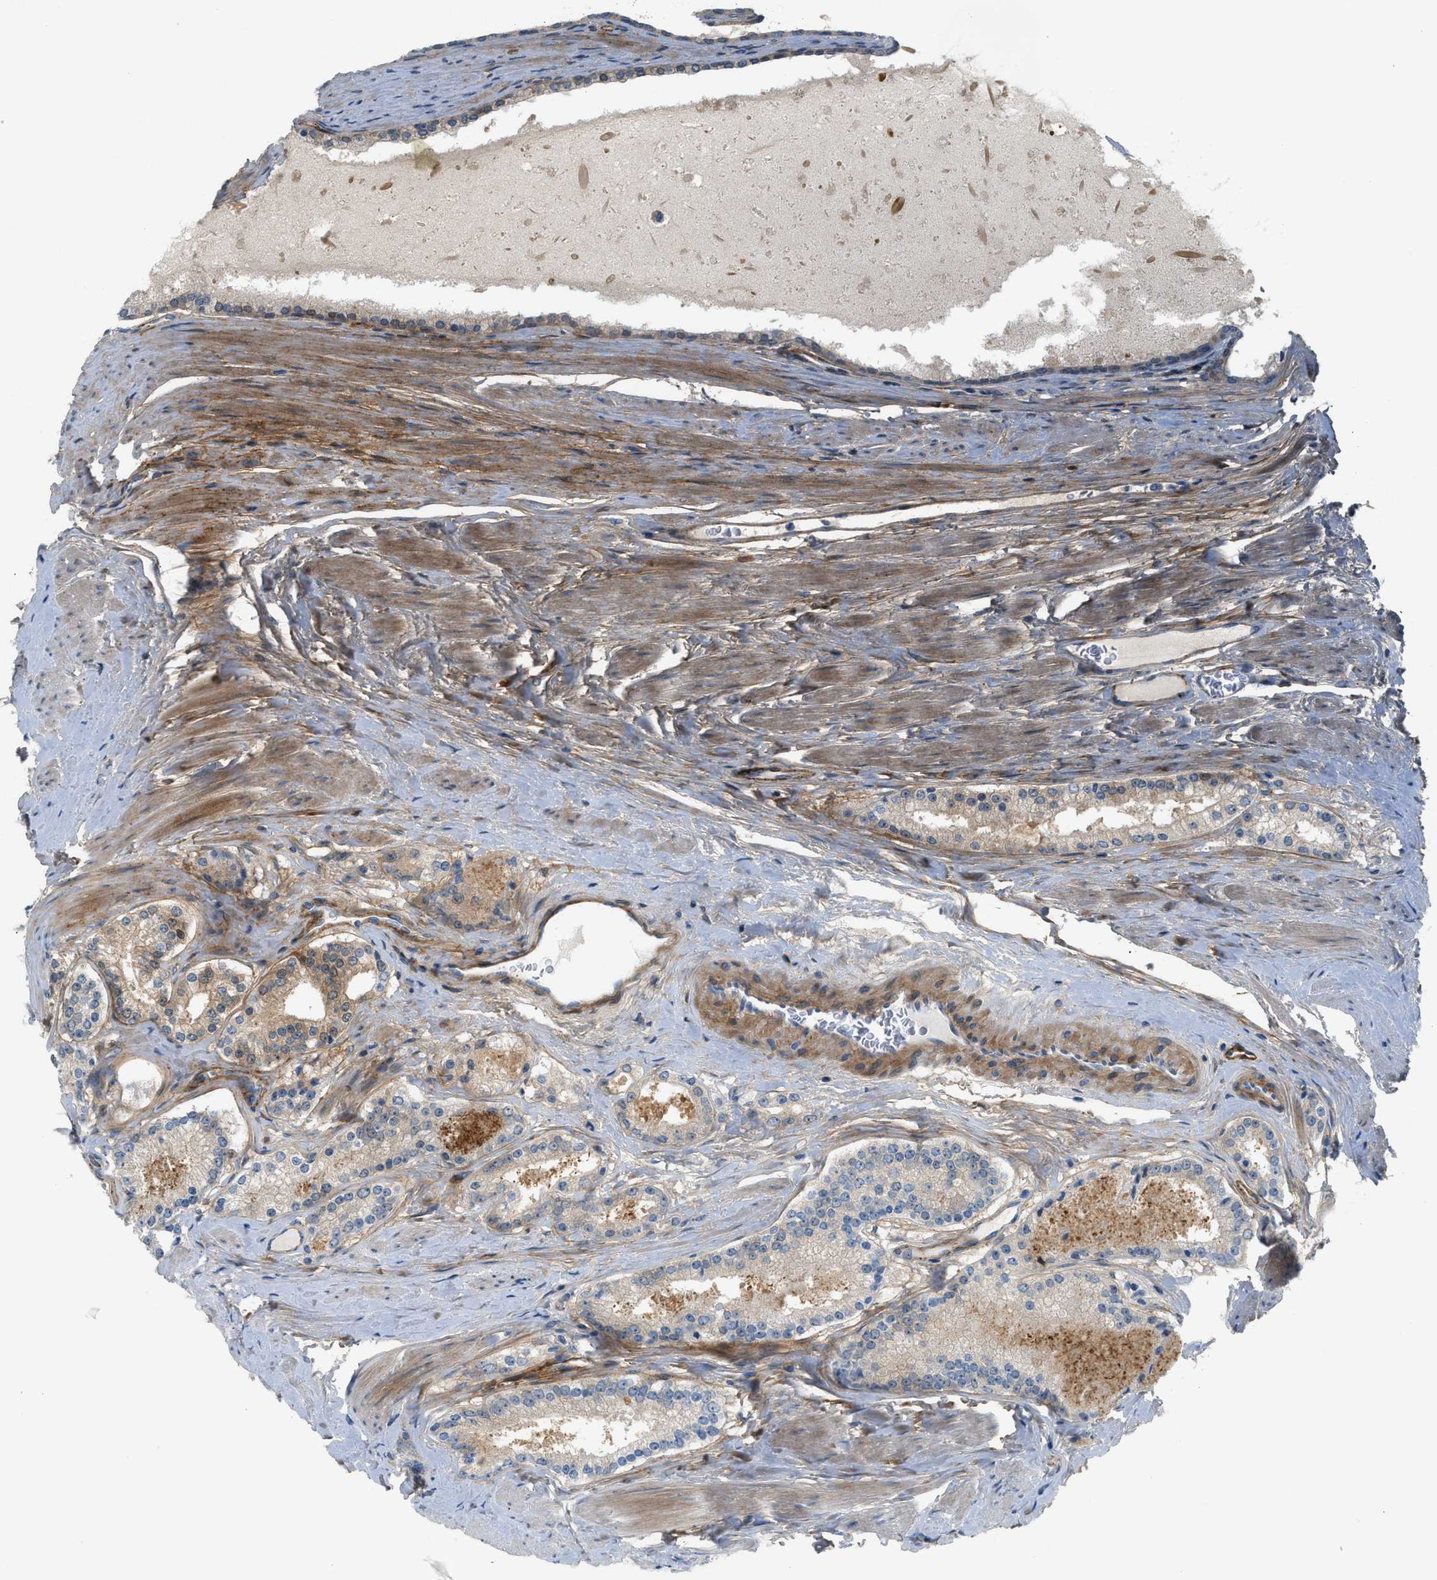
{"staining": {"intensity": "weak", "quantity": ">75%", "location": "cytoplasmic/membranous"}, "tissue": "prostate cancer", "cell_type": "Tumor cells", "image_type": "cancer", "snomed": [{"axis": "morphology", "description": "Adenocarcinoma, Low grade"}, {"axis": "topography", "description": "Prostate"}], "caption": "DAB (3,3'-diaminobenzidine) immunohistochemical staining of prostate cancer displays weak cytoplasmic/membranous protein expression in about >75% of tumor cells.", "gene": "EDNRA", "patient": {"sex": "male", "age": 70}}